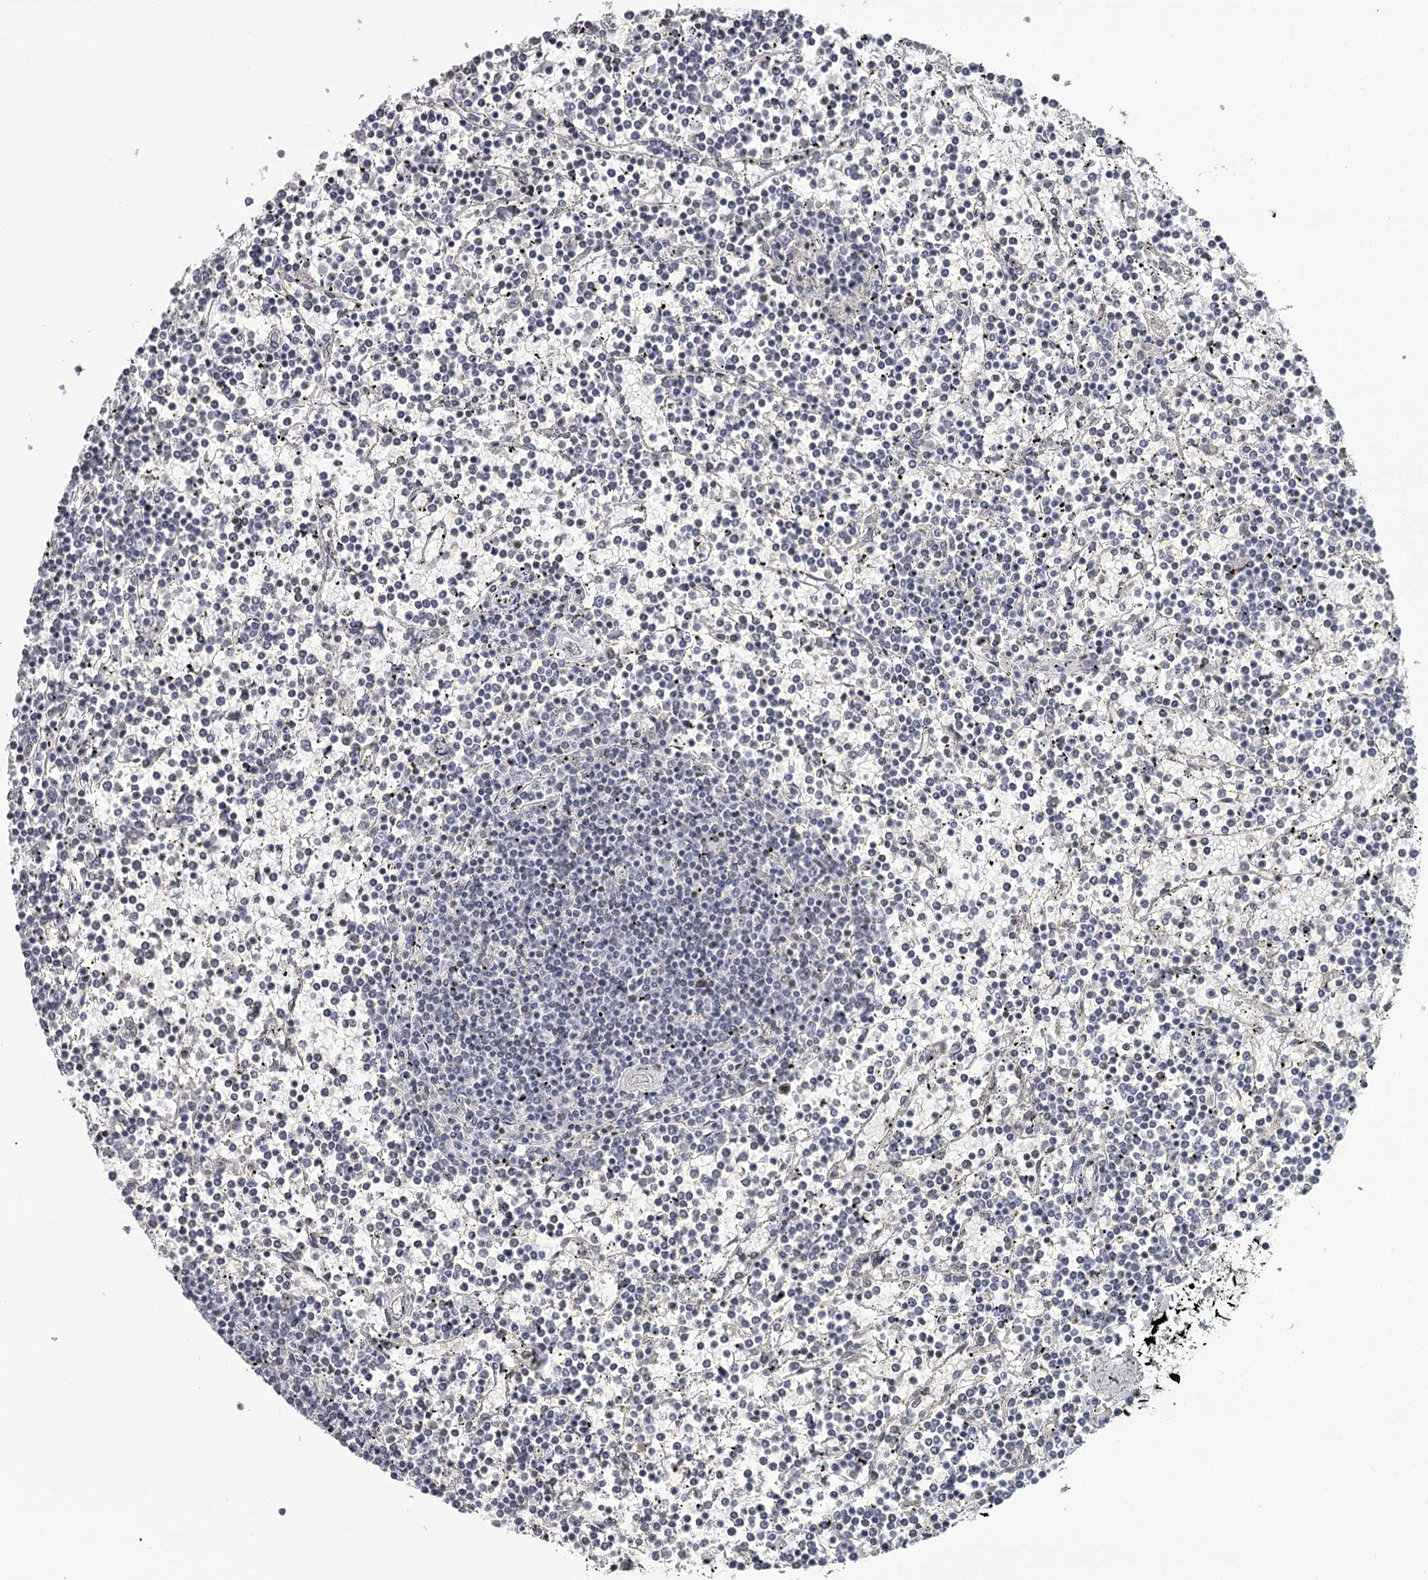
{"staining": {"intensity": "negative", "quantity": "none", "location": "none"}, "tissue": "lymphoma", "cell_type": "Tumor cells", "image_type": "cancer", "snomed": [{"axis": "morphology", "description": "Malignant lymphoma, non-Hodgkin's type, Low grade"}, {"axis": "topography", "description": "Spleen"}], "caption": "Histopathology image shows no significant protein staining in tumor cells of lymphoma.", "gene": "FAM13C", "patient": {"sex": "female", "age": 19}}